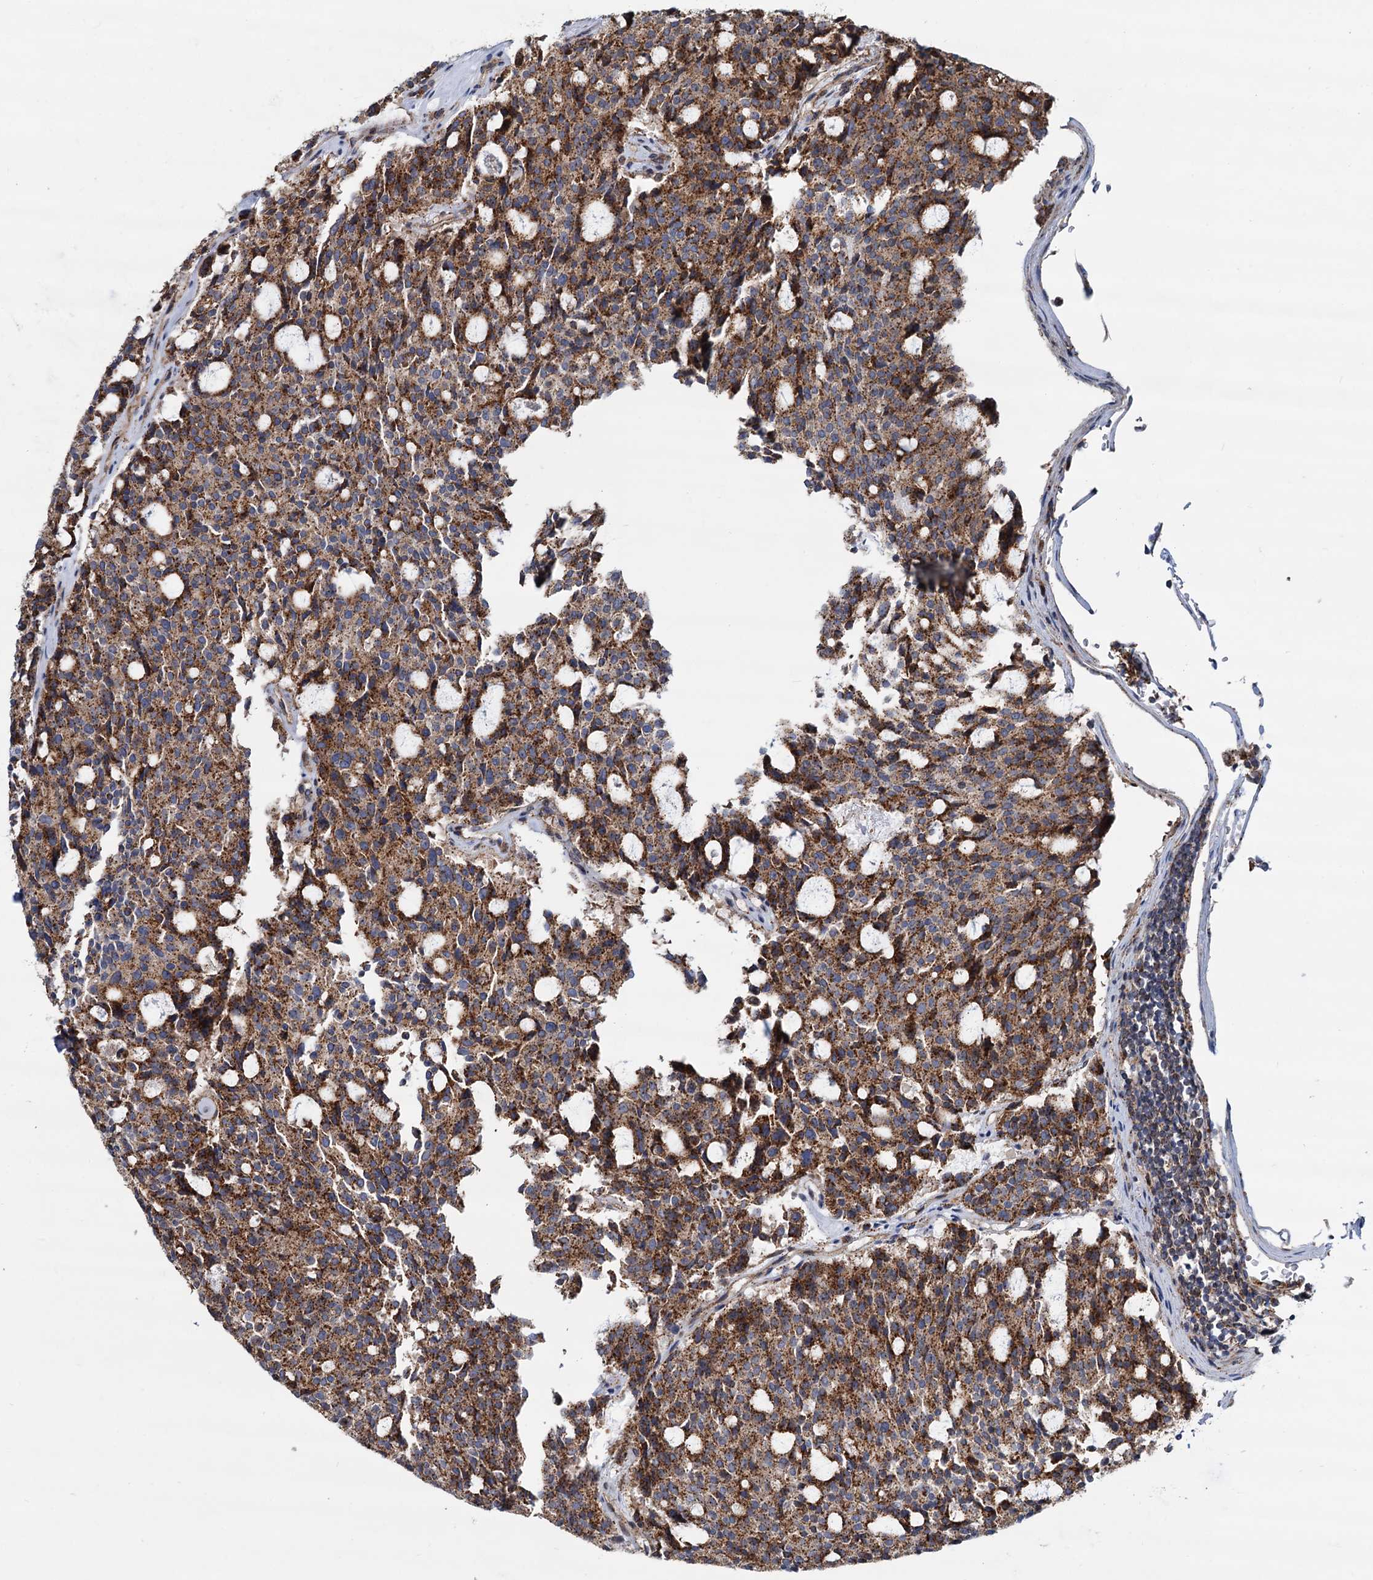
{"staining": {"intensity": "strong", "quantity": ">75%", "location": "cytoplasmic/membranous"}, "tissue": "carcinoid", "cell_type": "Tumor cells", "image_type": "cancer", "snomed": [{"axis": "morphology", "description": "Carcinoid, malignant, NOS"}, {"axis": "topography", "description": "Pancreas"}], "caption": "Strong cytoplasmic/membranous expression is appreciated in about >75% of tumor cells in carcinoid.", "gene": "PSEN1", "patient": {"sex": "female", "age": 54}}